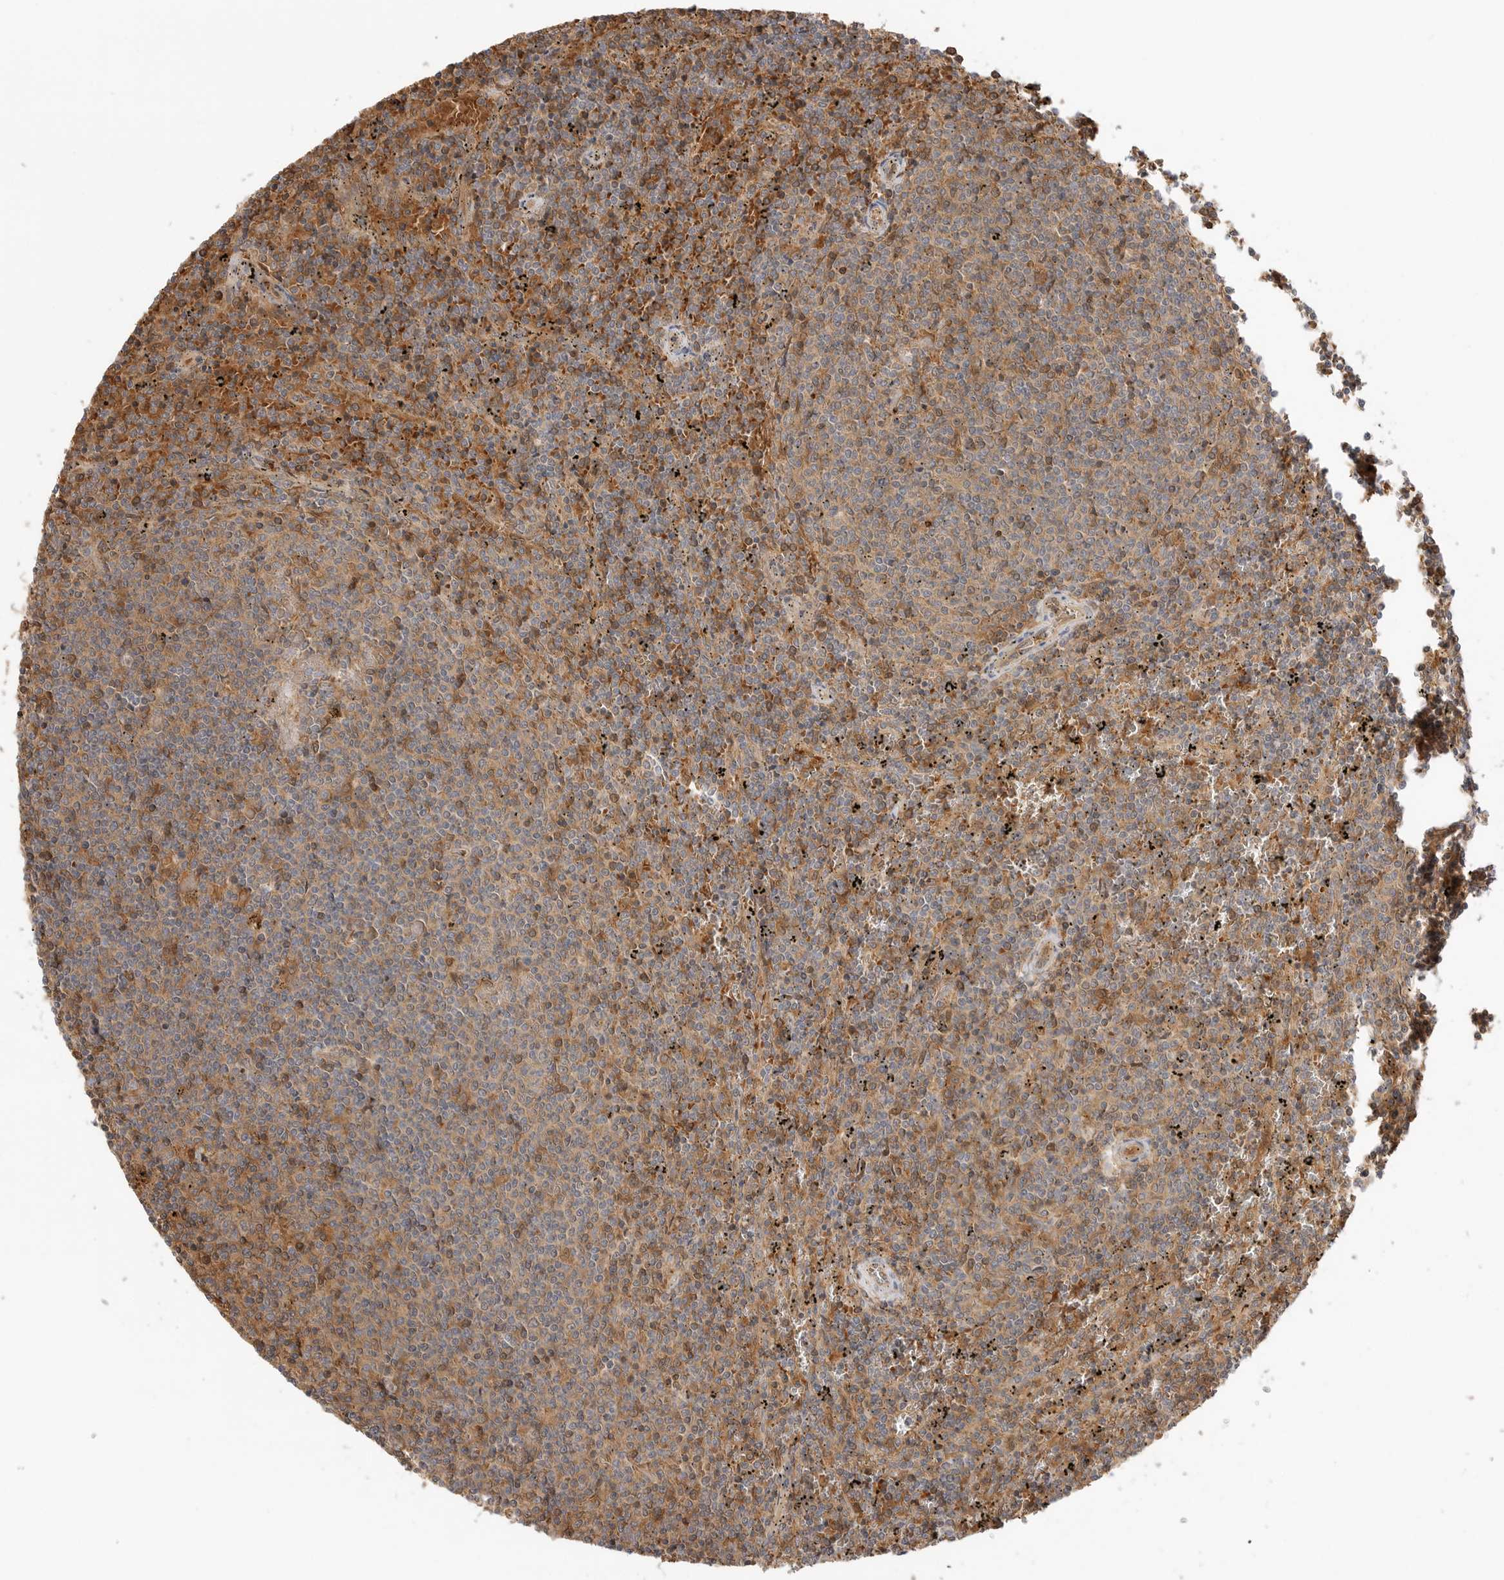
{"staining": {"intensity": "moderate", "quantity": "25%-75%", "location": "cytoplasmic/membranous"}, "tissue": "lymphoma", "cell_type": "Tumor cells", "image_type": "cancer", "snomed": [{"axis": "morphology", "description": "Malignant lymphoma, non-Hodgkin's type, Low grade"}, {"axis": "topography", "description": "Spleen"}], "caption": "This image reveals low-grade malignant lymphoma, non-Hodgkin's type stained with IHC to label a protein in brown. The cytoplasmic/membranous of tumor cells show moderate positivity for the protein. Nuclei are counter-stained blue.", "gene": "CLDN12", "patient": {"sex": "female", "age": 50}}